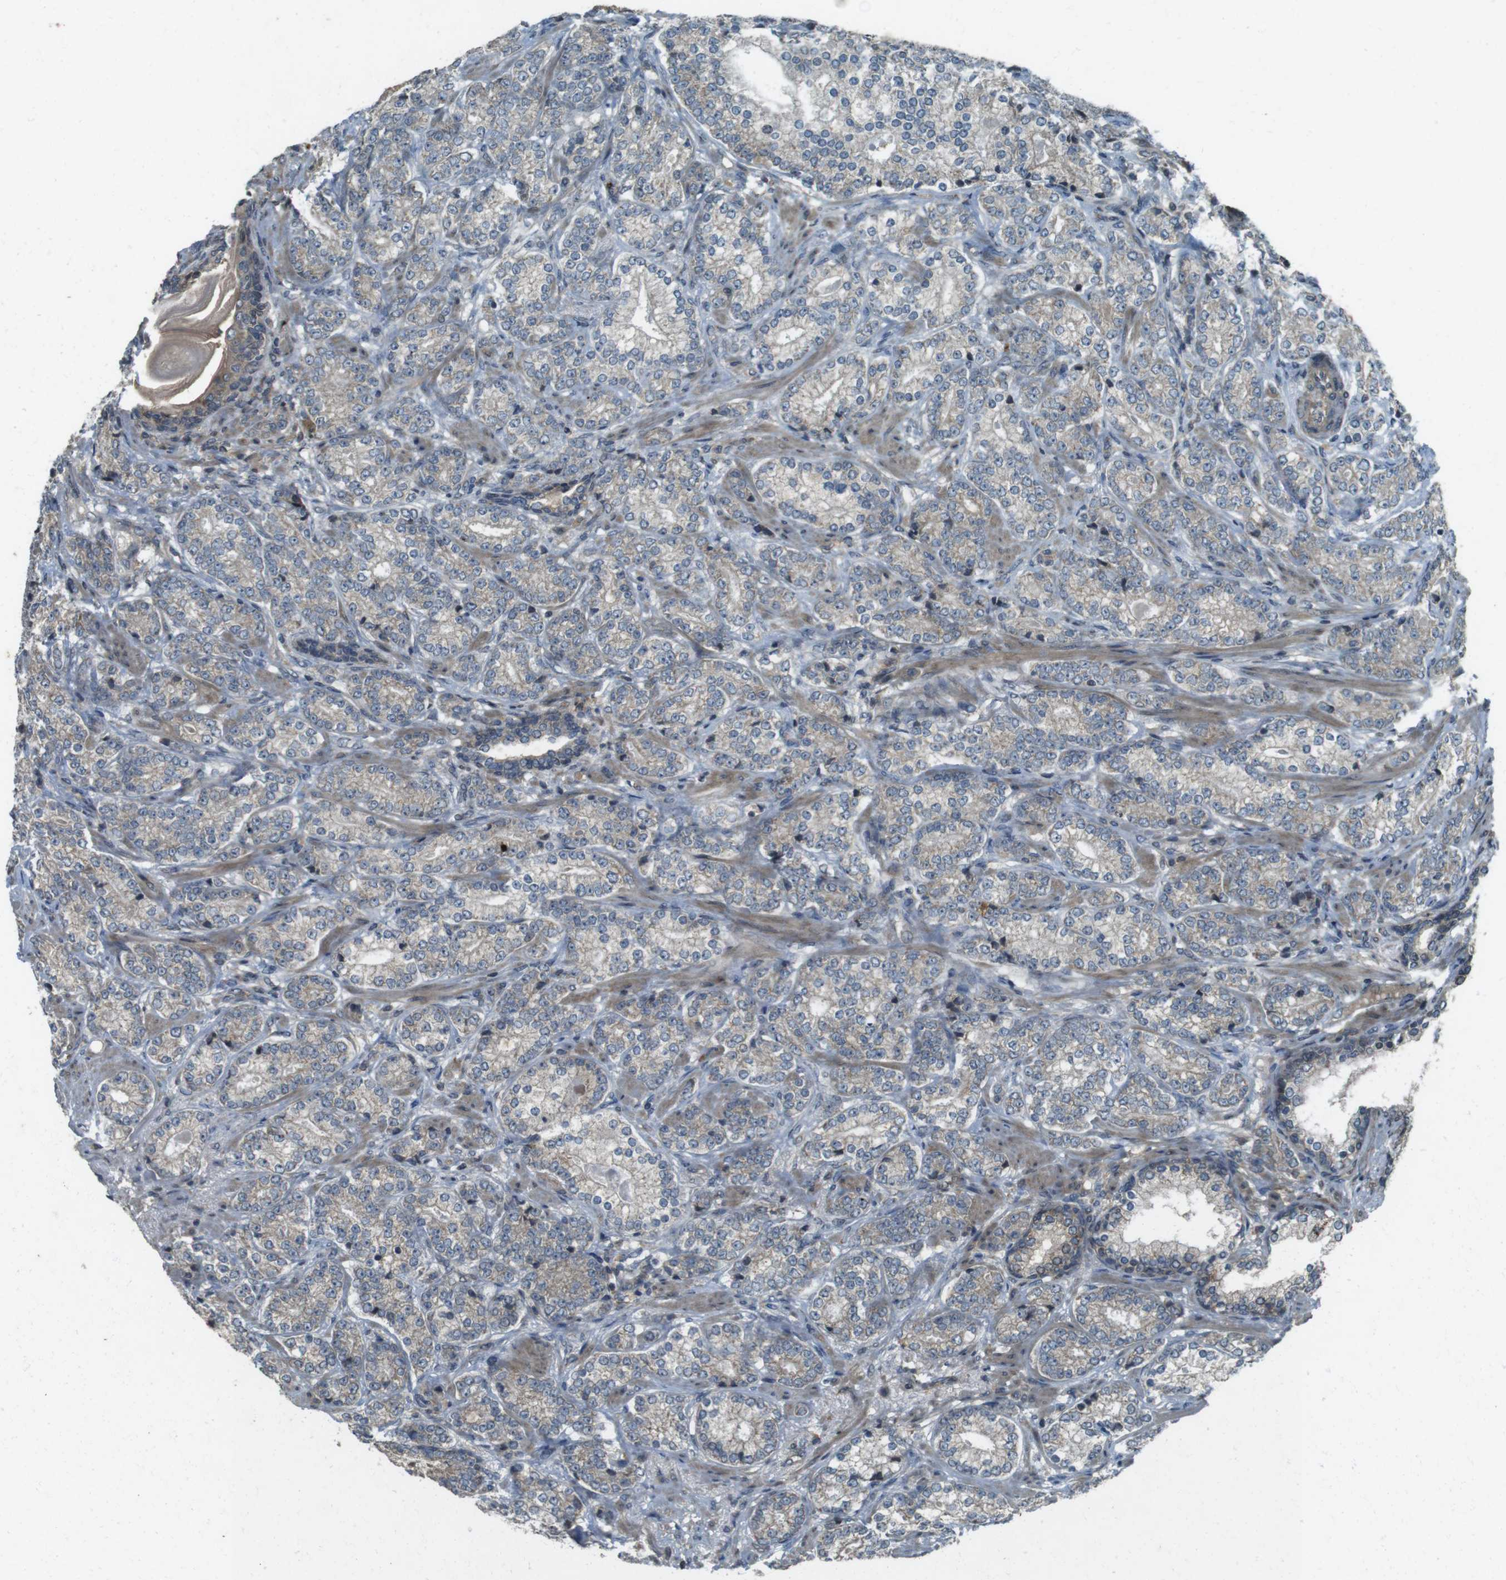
{"staining": {"intensity": "weak", "quantity": "<25%", "location": "cytoplasmic/membranous"}, "tissue": "prostate cancer", "cell_type": "Tumor cells", "image_type": "cancer", "snomed": [{"axis": "morphology", "description": "Adenocarcinoma, High grade"}, {"axis": "topography", "description": "Prostate"}], "caption": "There is no significant staining in tumor cells of high-grade adenocarcinoma (prostate). (DAB (3,3'-diaminobenzidine) immunohistochemistry (IHC), high magnification).", "gene": "ZYX", "patient": {"sex": "male", "age": 61}}